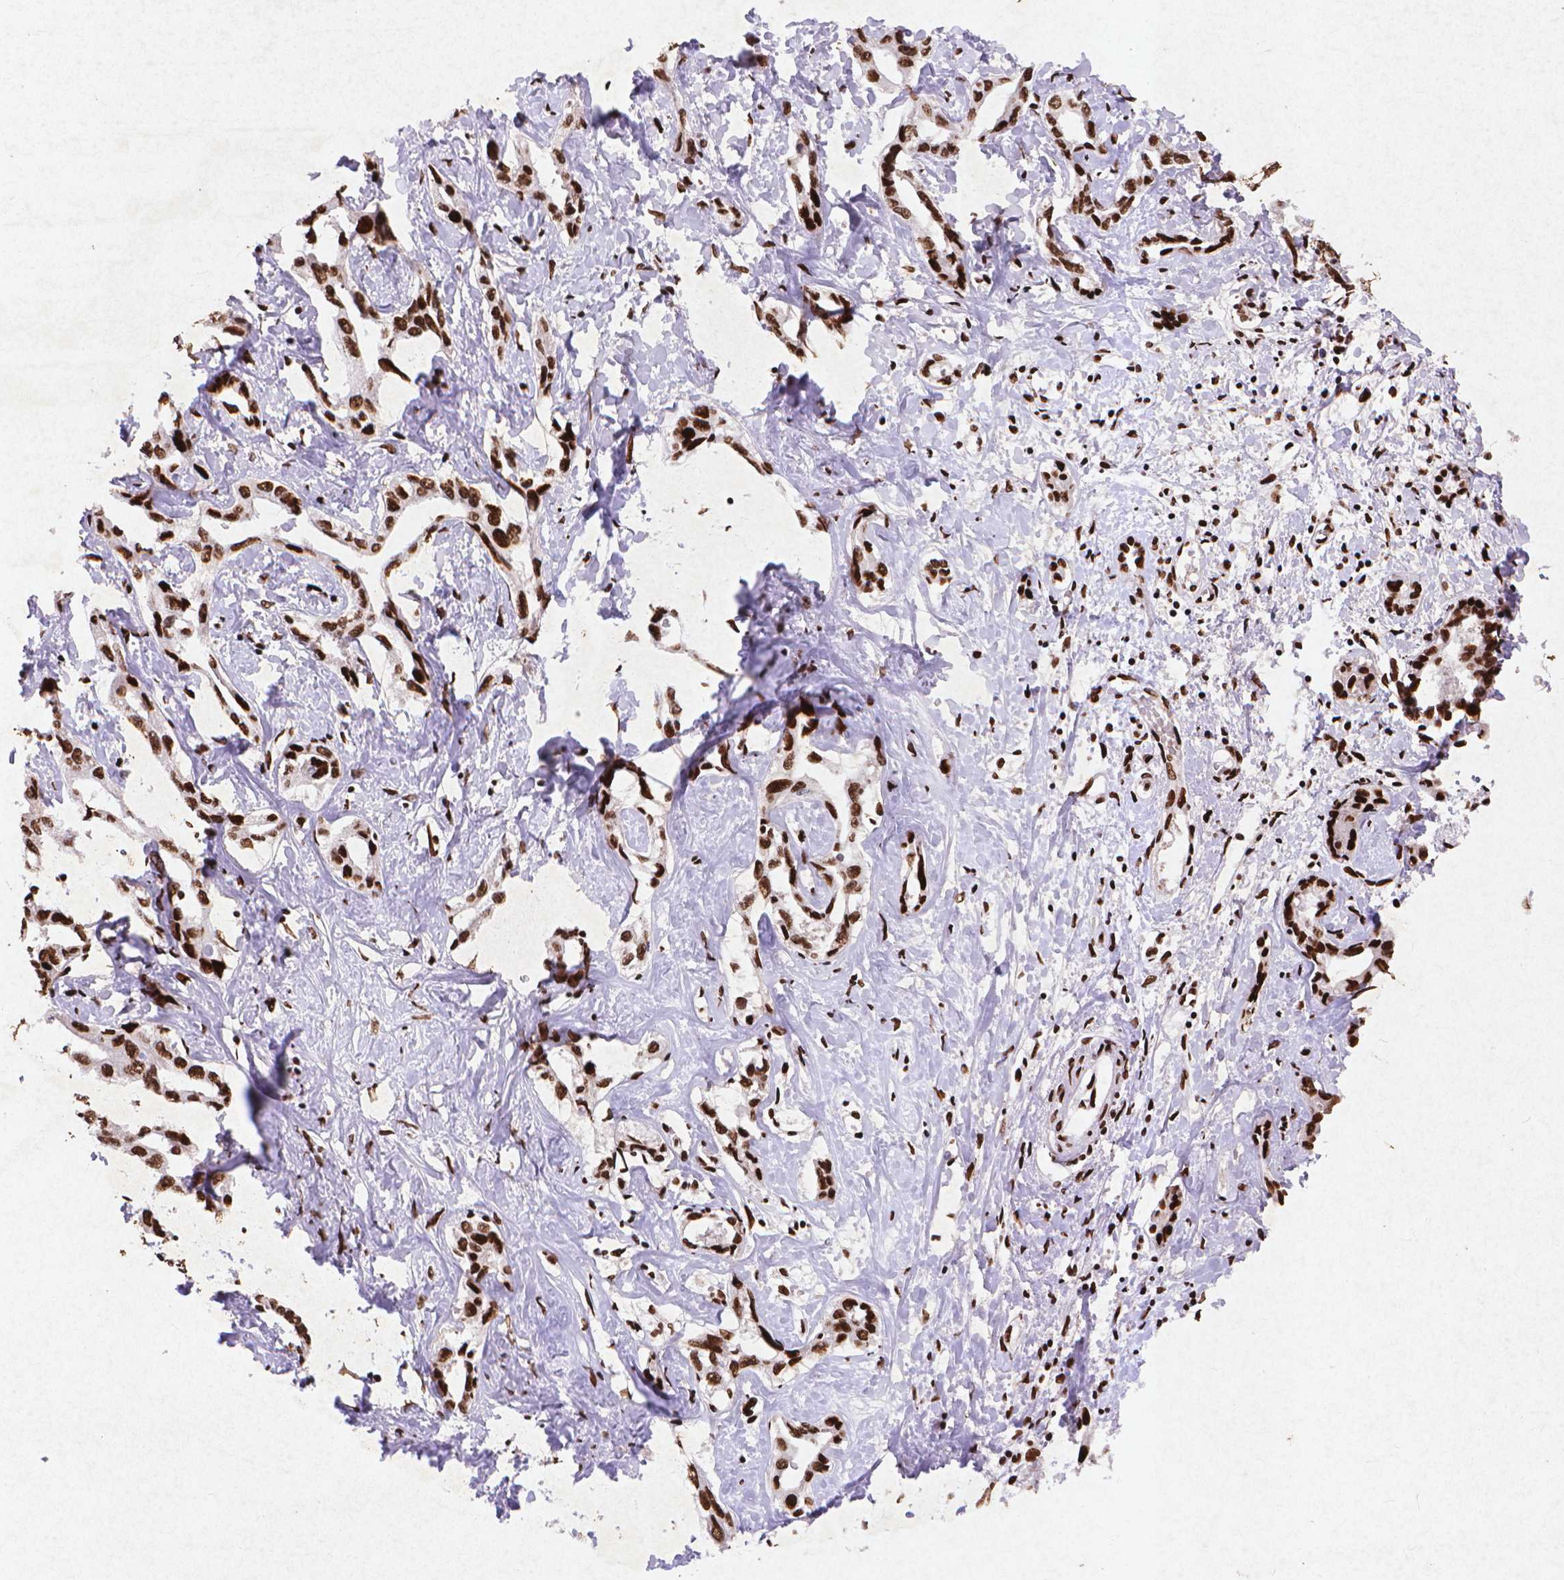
{"staining": {"intensity": "strong", "quantity": ">75%", "location": "nuclear"}, "tissue": "liver cancer", "cell_type": "Tumor cells", "image_type": "cancer", "snomed": [{"axis": "morphology", "description": "Cholangiocarcinoma"}, {"axis": "topography", "description": "Liver"}], "caption": "This is an image of immunohistochemistry staining of liver cholangiocarcinoma, which shows strong expression in the nuclear of tumor cells.", "gene": "CITED2", "patient": {"sex": "male", "age": 59}}